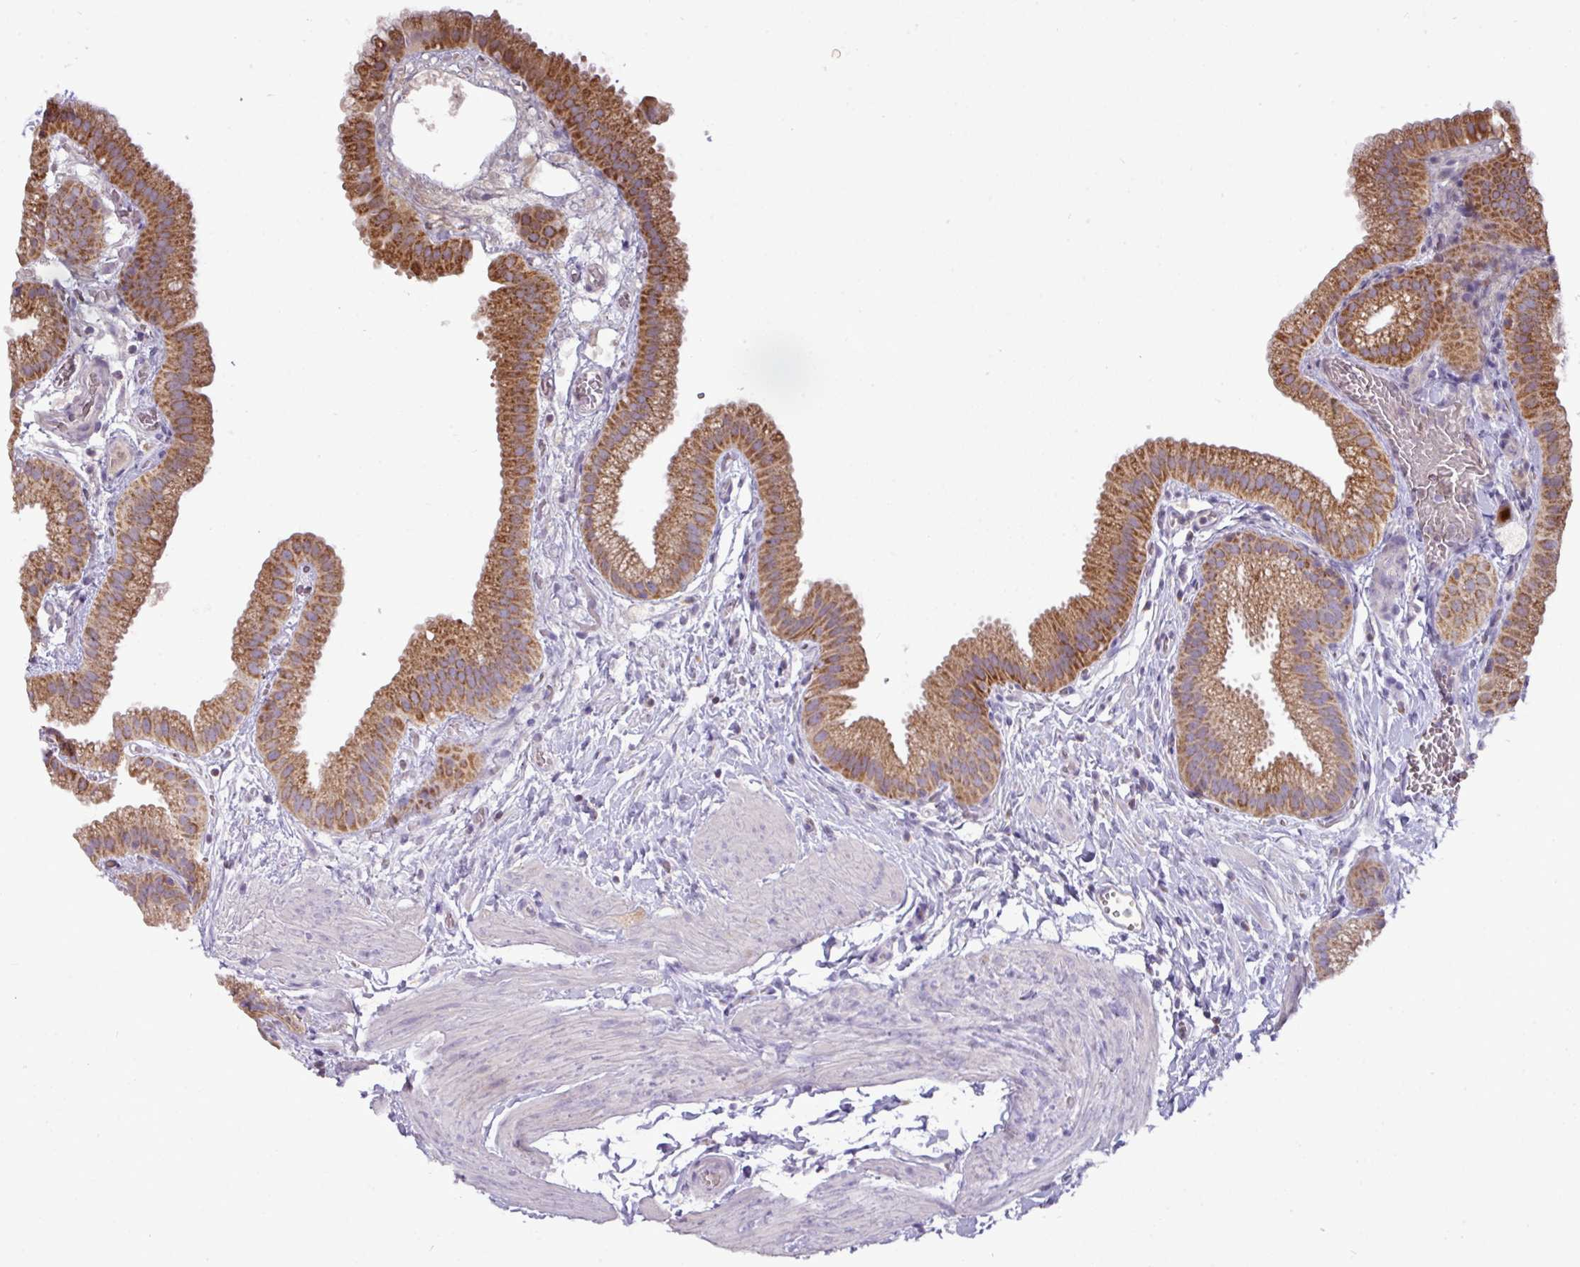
{"staining": {"intensity": "moderate", "quantity": ">75%", "location": "cytoplasmic/membranous"}, "tissue": "gallbladder", "cell_type": "Glandular cells", "image_type": "normal", "snomed": [{"axis": "morphology", "description": "Normal tissue, NOS"}, {"axis": "topography", "description": "Gallbladder"}], "caption": "Glandular cells display medium levels of moderate cytoplasmic/membranous expression in about >75% of cells in normal human gallbladder. (DAB = brown stain, brightfield microscopy at high magnification).", "gene": "TRAPPC1", "patient": {"sex": "female", "age": 63}}